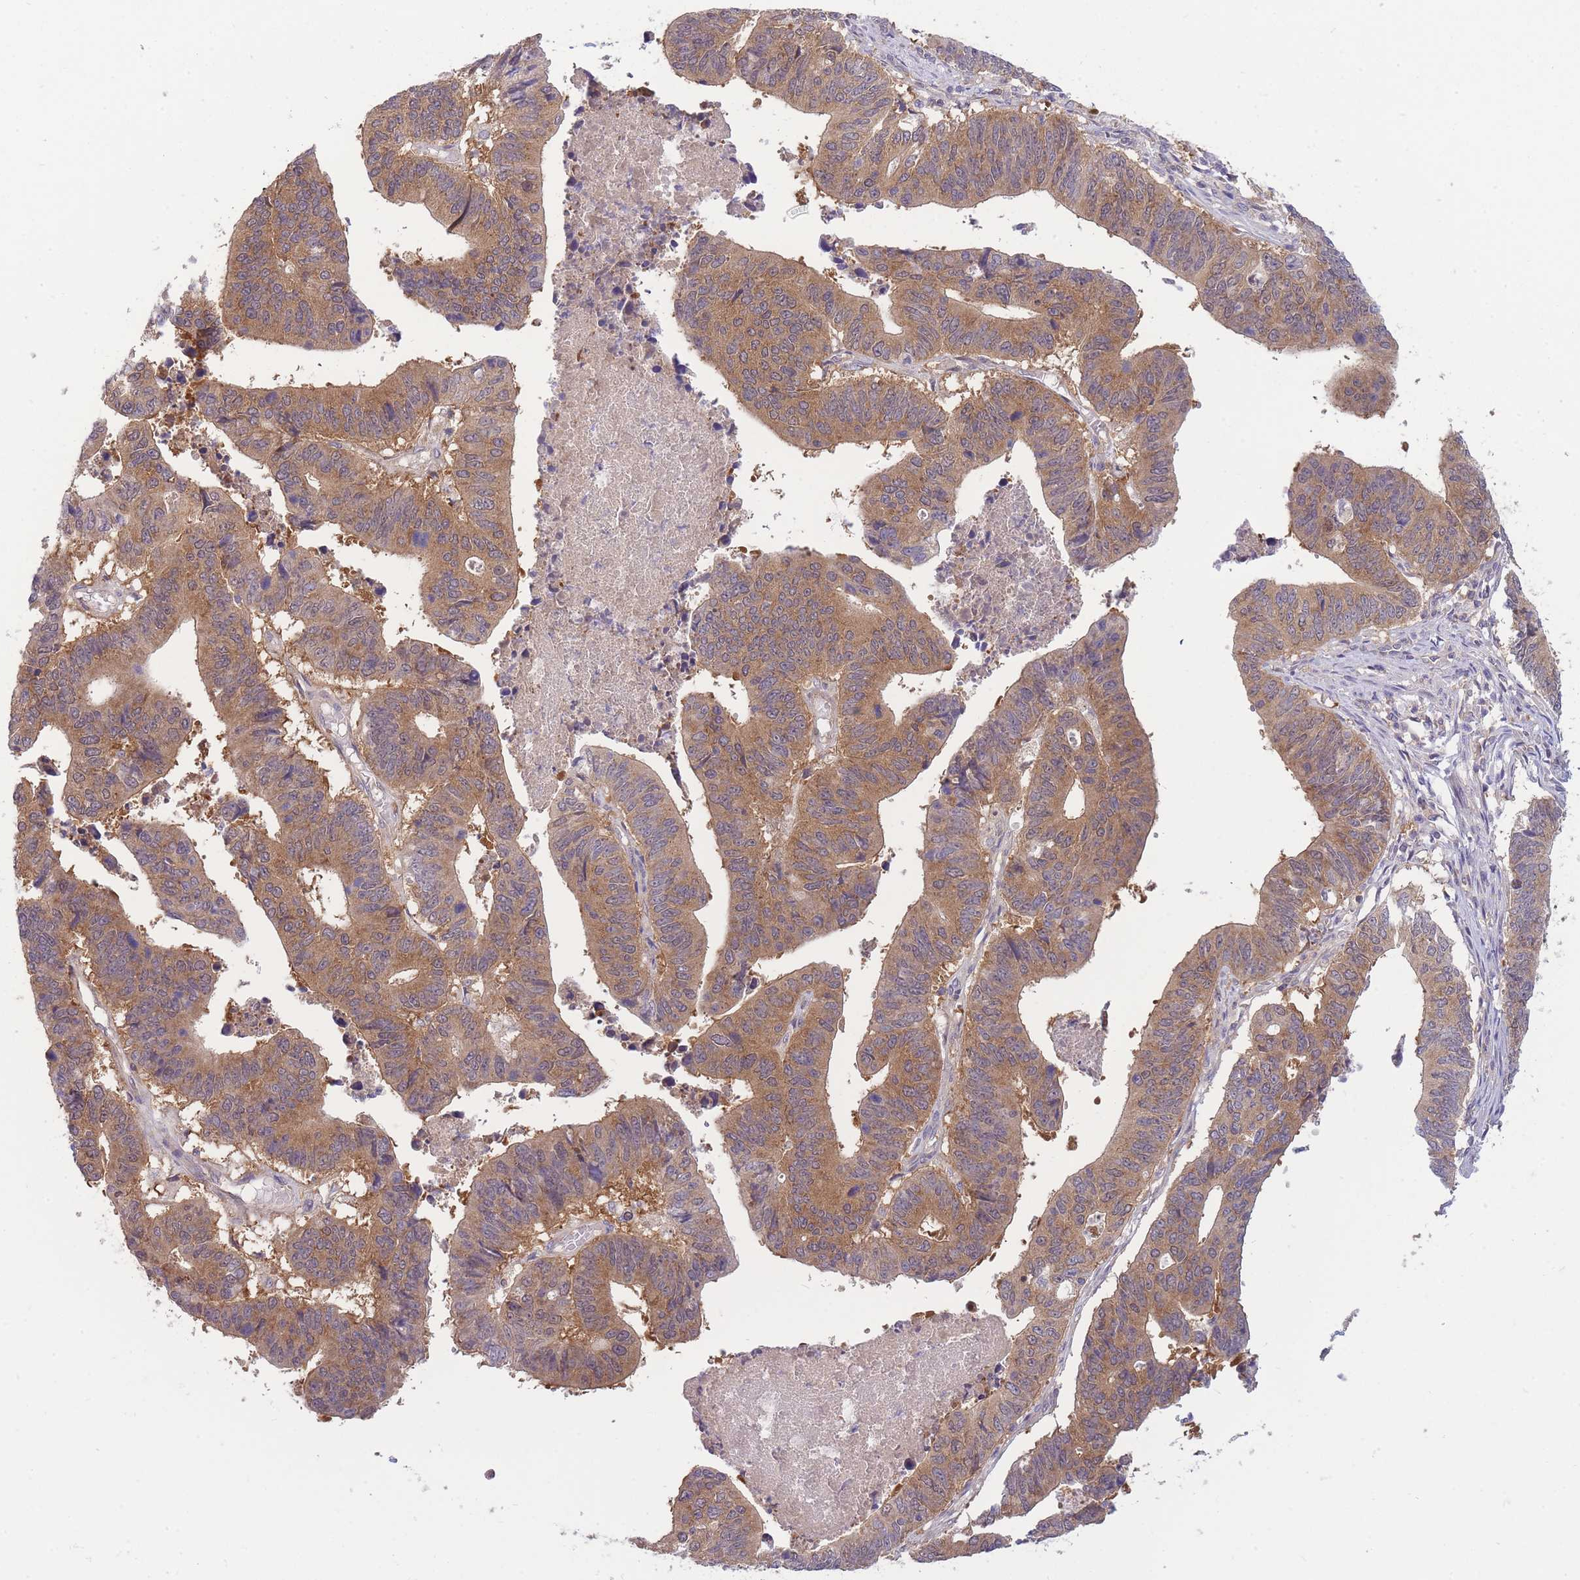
{"staining": {"intensity": "moderate", "quantity": ">75%", "location": "cytoplasmic/membranous"}, "tissue": "stomach cancer", "cell_type": "Tumor cells", "image_type": "cancer", "snomed": [{"axis": "morphology", "description": "Adenocarcinoma, NOS"}, {"axis": "topography", "description": "Stomach"}], "caption": "DAB (3,3'-diaminobenzidine) immunohistochemical staining of human stomach cancer (adenocarcinoma) exhibits moderate cytoplasmic/membranous protein staining in about >75% of tumor cells.", "gene": "PFDN6", "patient": {"sex": "male", "age": 59}}